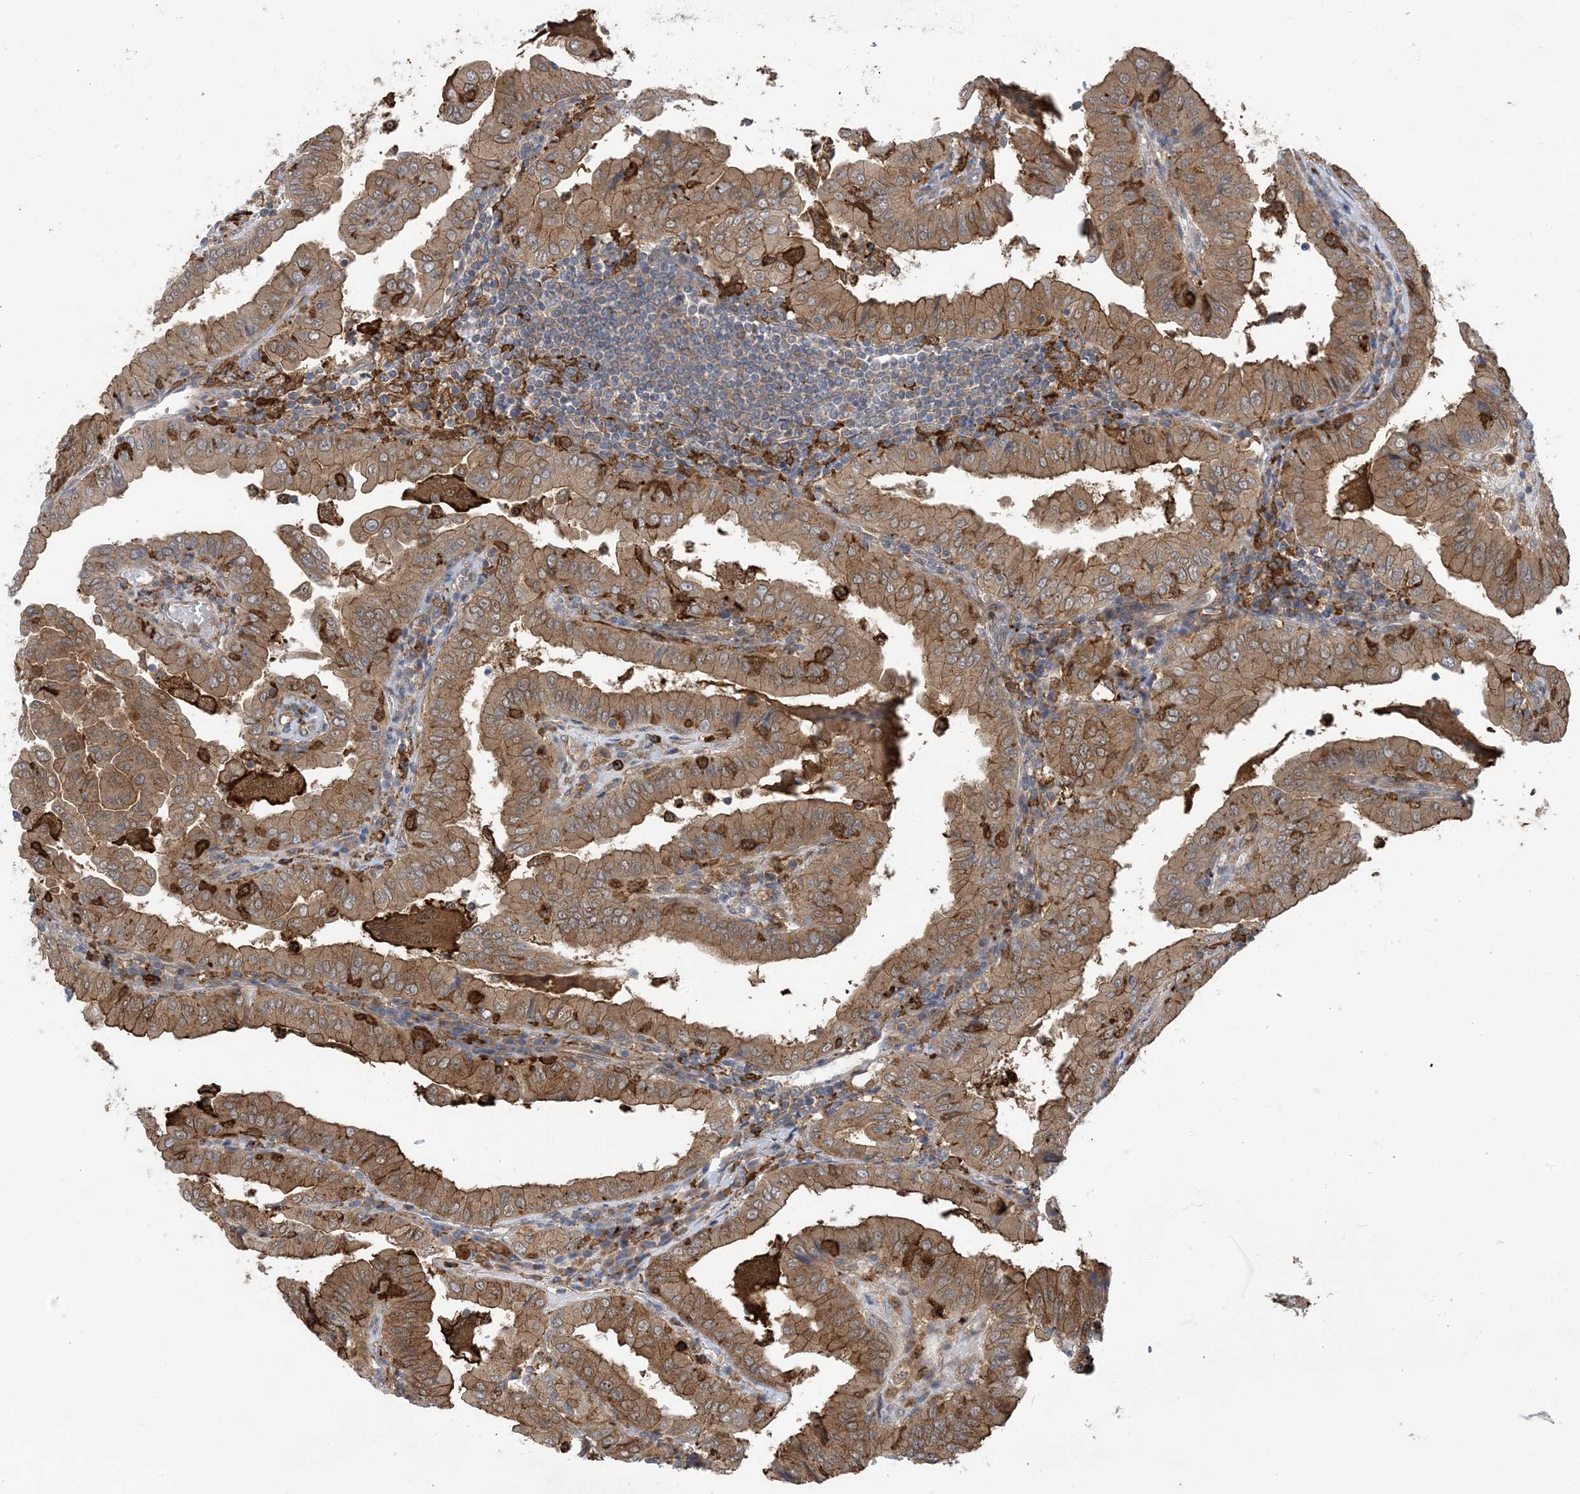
{"staining": {"intensity": "moderate", "quantity": ">75%", "location": "cytoplasmic/membranous"}, "tissue": "thyroid cancer", "cell_type": "Tumor cells", "image_type": "cancer", "snomed": [{"axis": "morphology", "description": "Papillary adenocarcinoma, NOS"}, {"axis": "topography", "description": "Thyroid gland"}], "caption": "The image demonstrates a brown stain indicating the presence of a protein in the cytoplasmic/membranous of tumor cells in thyroid cancer (papillary adenocarcinoma).", "gene": "HS1BP3", "patient": {"sex": "male", "age": 33}}